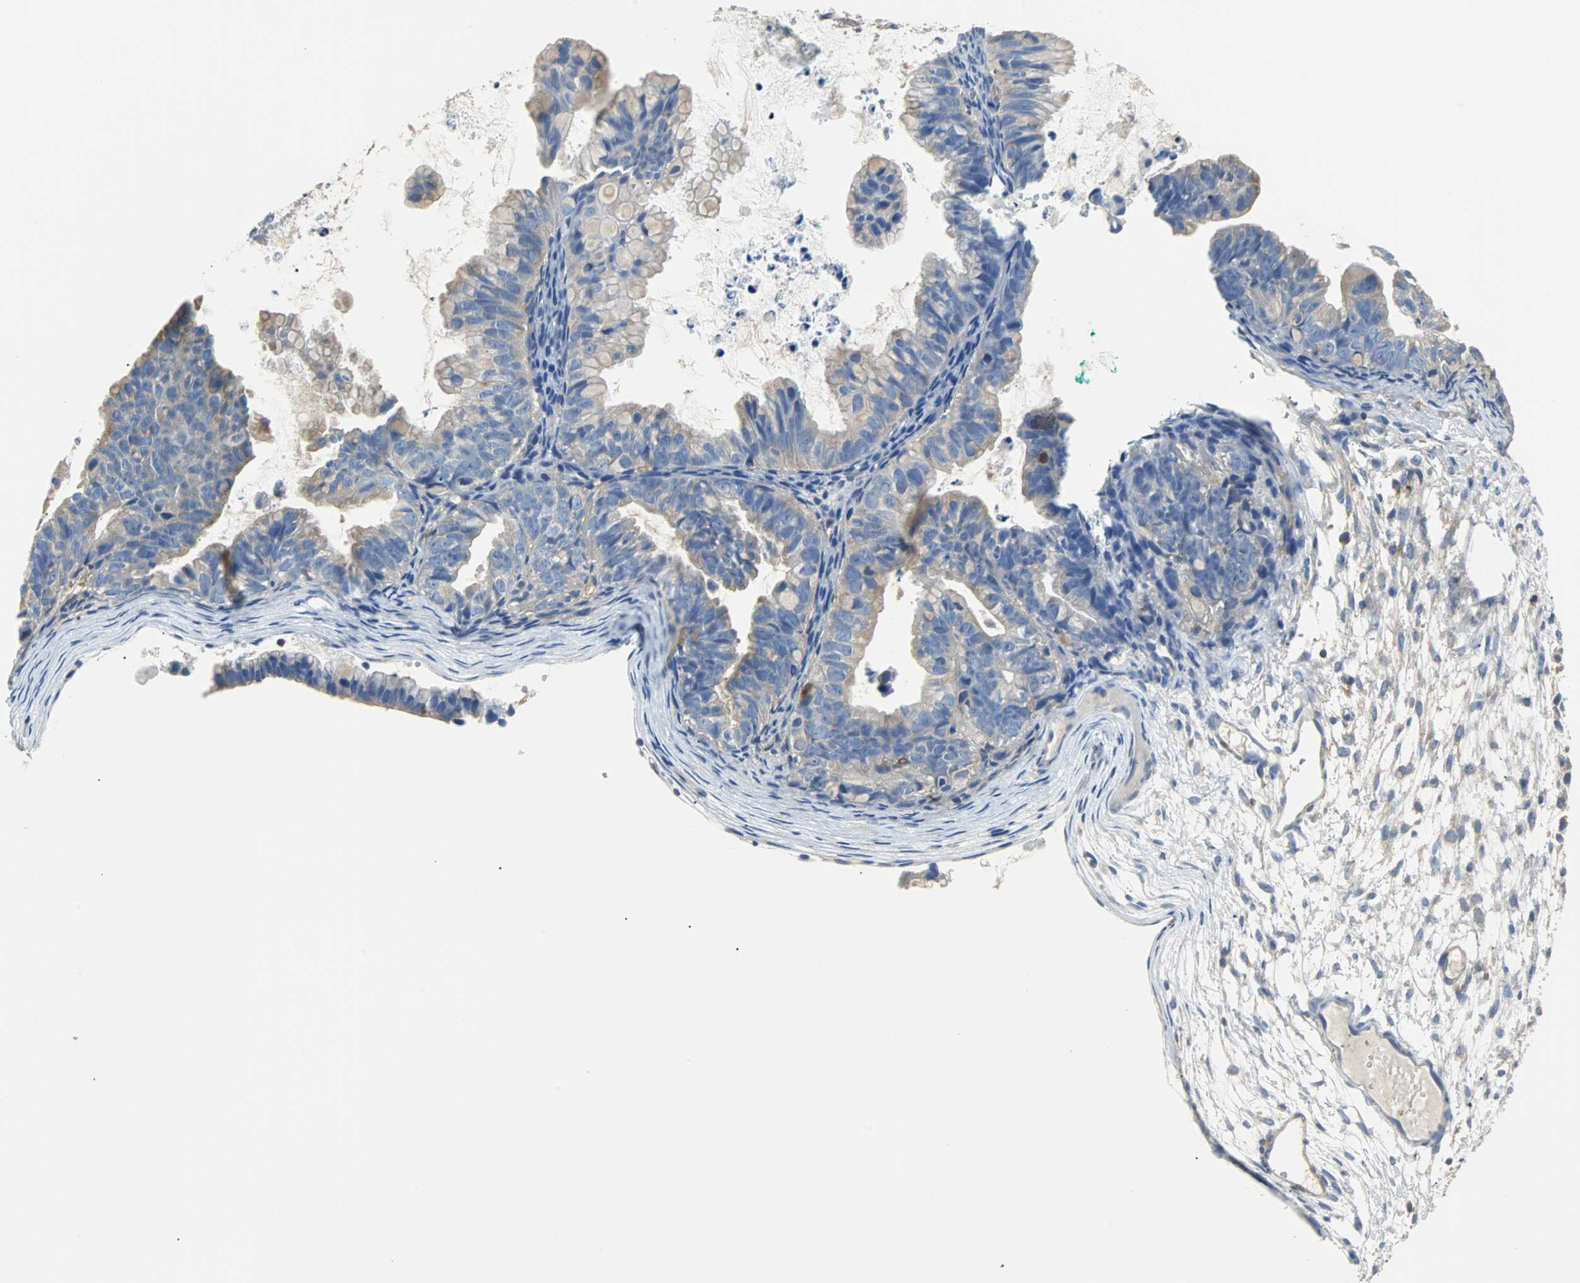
{"staining": {"intensity": "weak", "quantity": "<25%", "location": "cytoplasmic/membranous"}, "tissue": "ovarian cancer", "cell_type": "Tumor cells", "image_type": "cancer", "snomed": [{"axis": "morphology", "description": "Cystadenocarcinoma, mucinous, NOS"}, {"axis": "topography", "description": "Ovary"}], "caption": "Image shows no protein staining in tumor cells of ovarian cancer (mucinous cystadenocarcinoma) tissue.", "gene": "TSC22D4", "patient": {"sex": "female", "age": 36}}